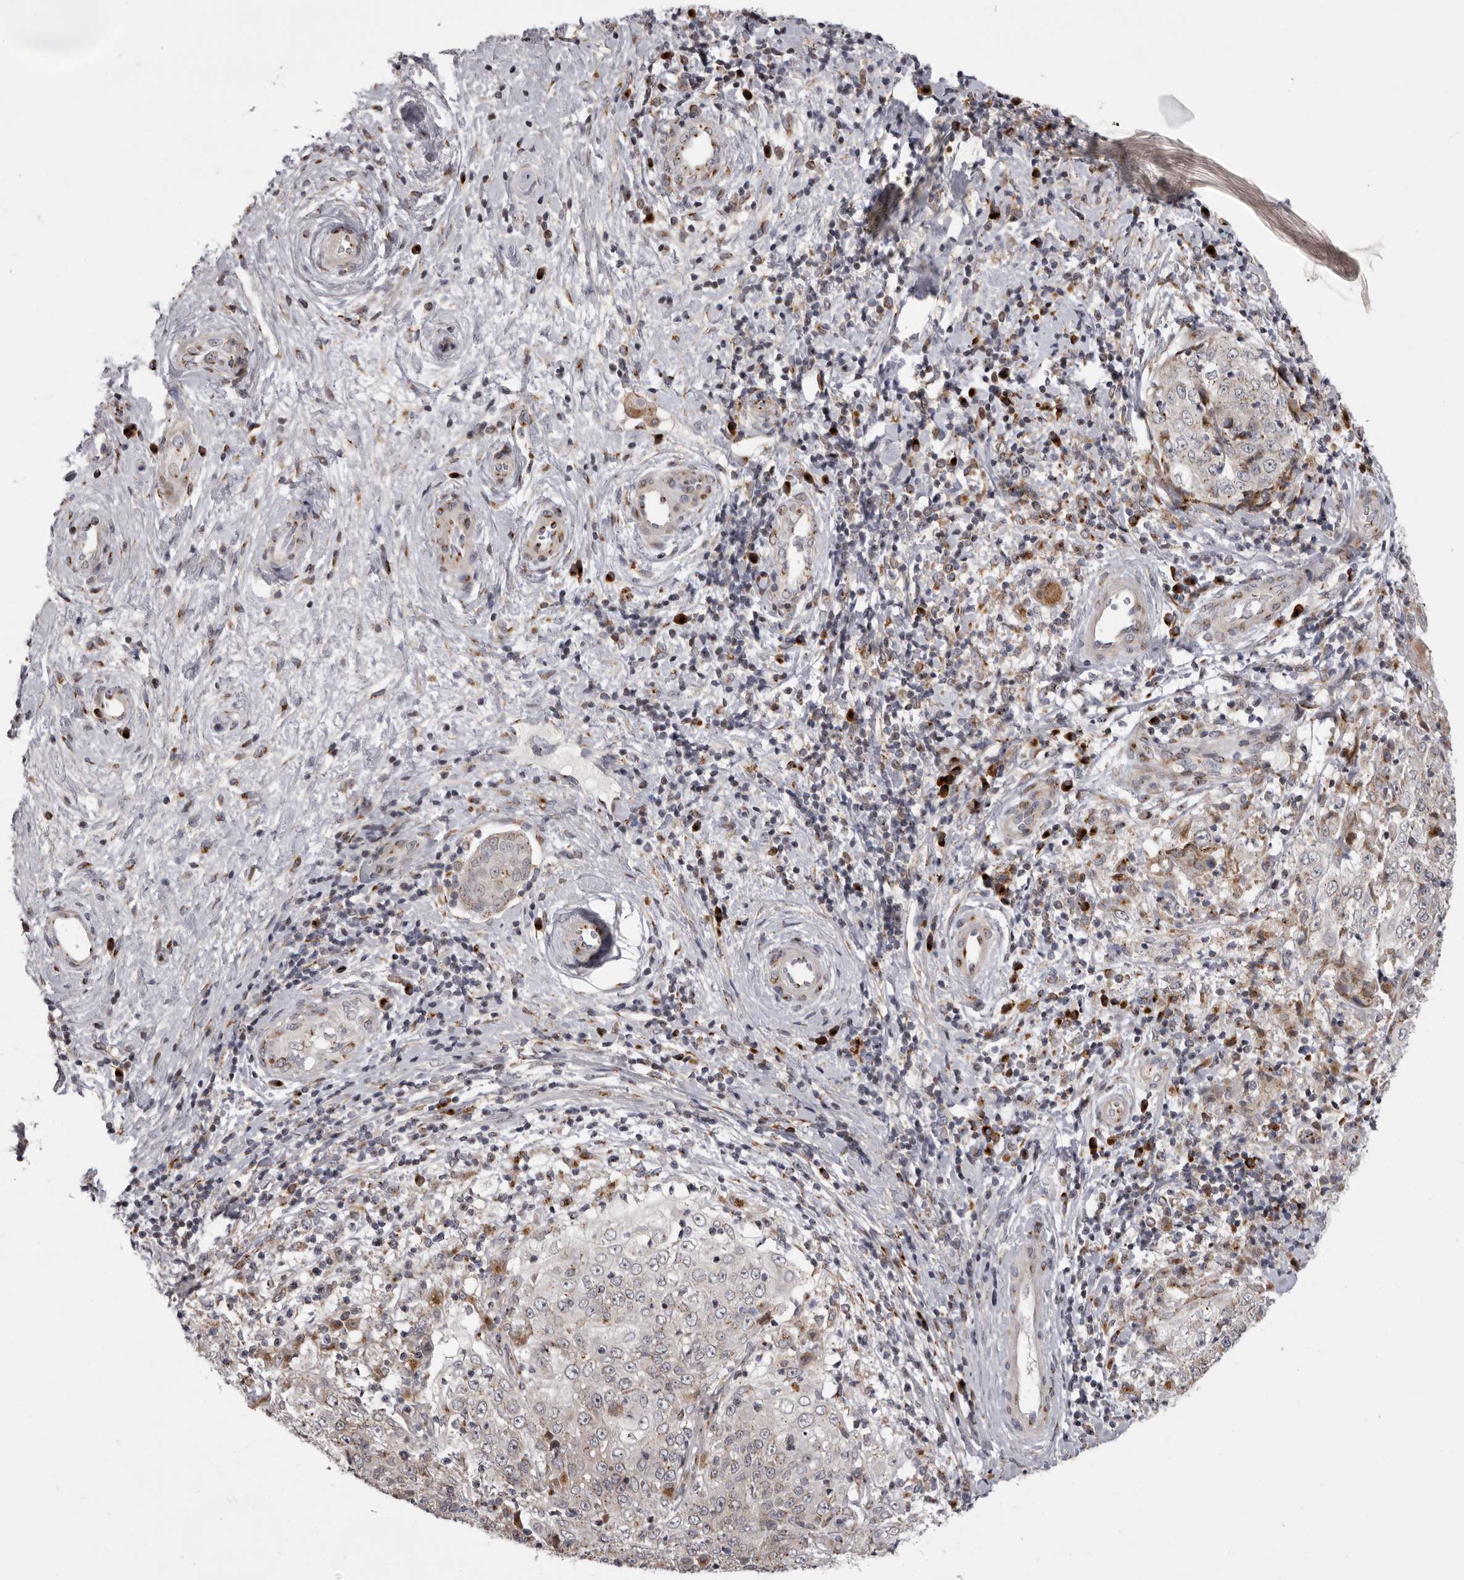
{"staining": {"intensity": "weak", "quantity": "25%-75%", "location": "cytoplasmic/membranous"}, "tissue": "cervical cancer", "cell_type": "Tumor cells", "image_type": "cancer", "snomed": [{"axis": "morphology", "description": "Squamous cell carcinoma, NOS"}, {"axis": "topography", "description": "Cervix"}], "caption": "Squamous cell carcinoma (cervical) stained with a protein marker displays weak staining in tumor cells.", "gene": "WDR47", "patient": {"sex": "female", "age": 48}}